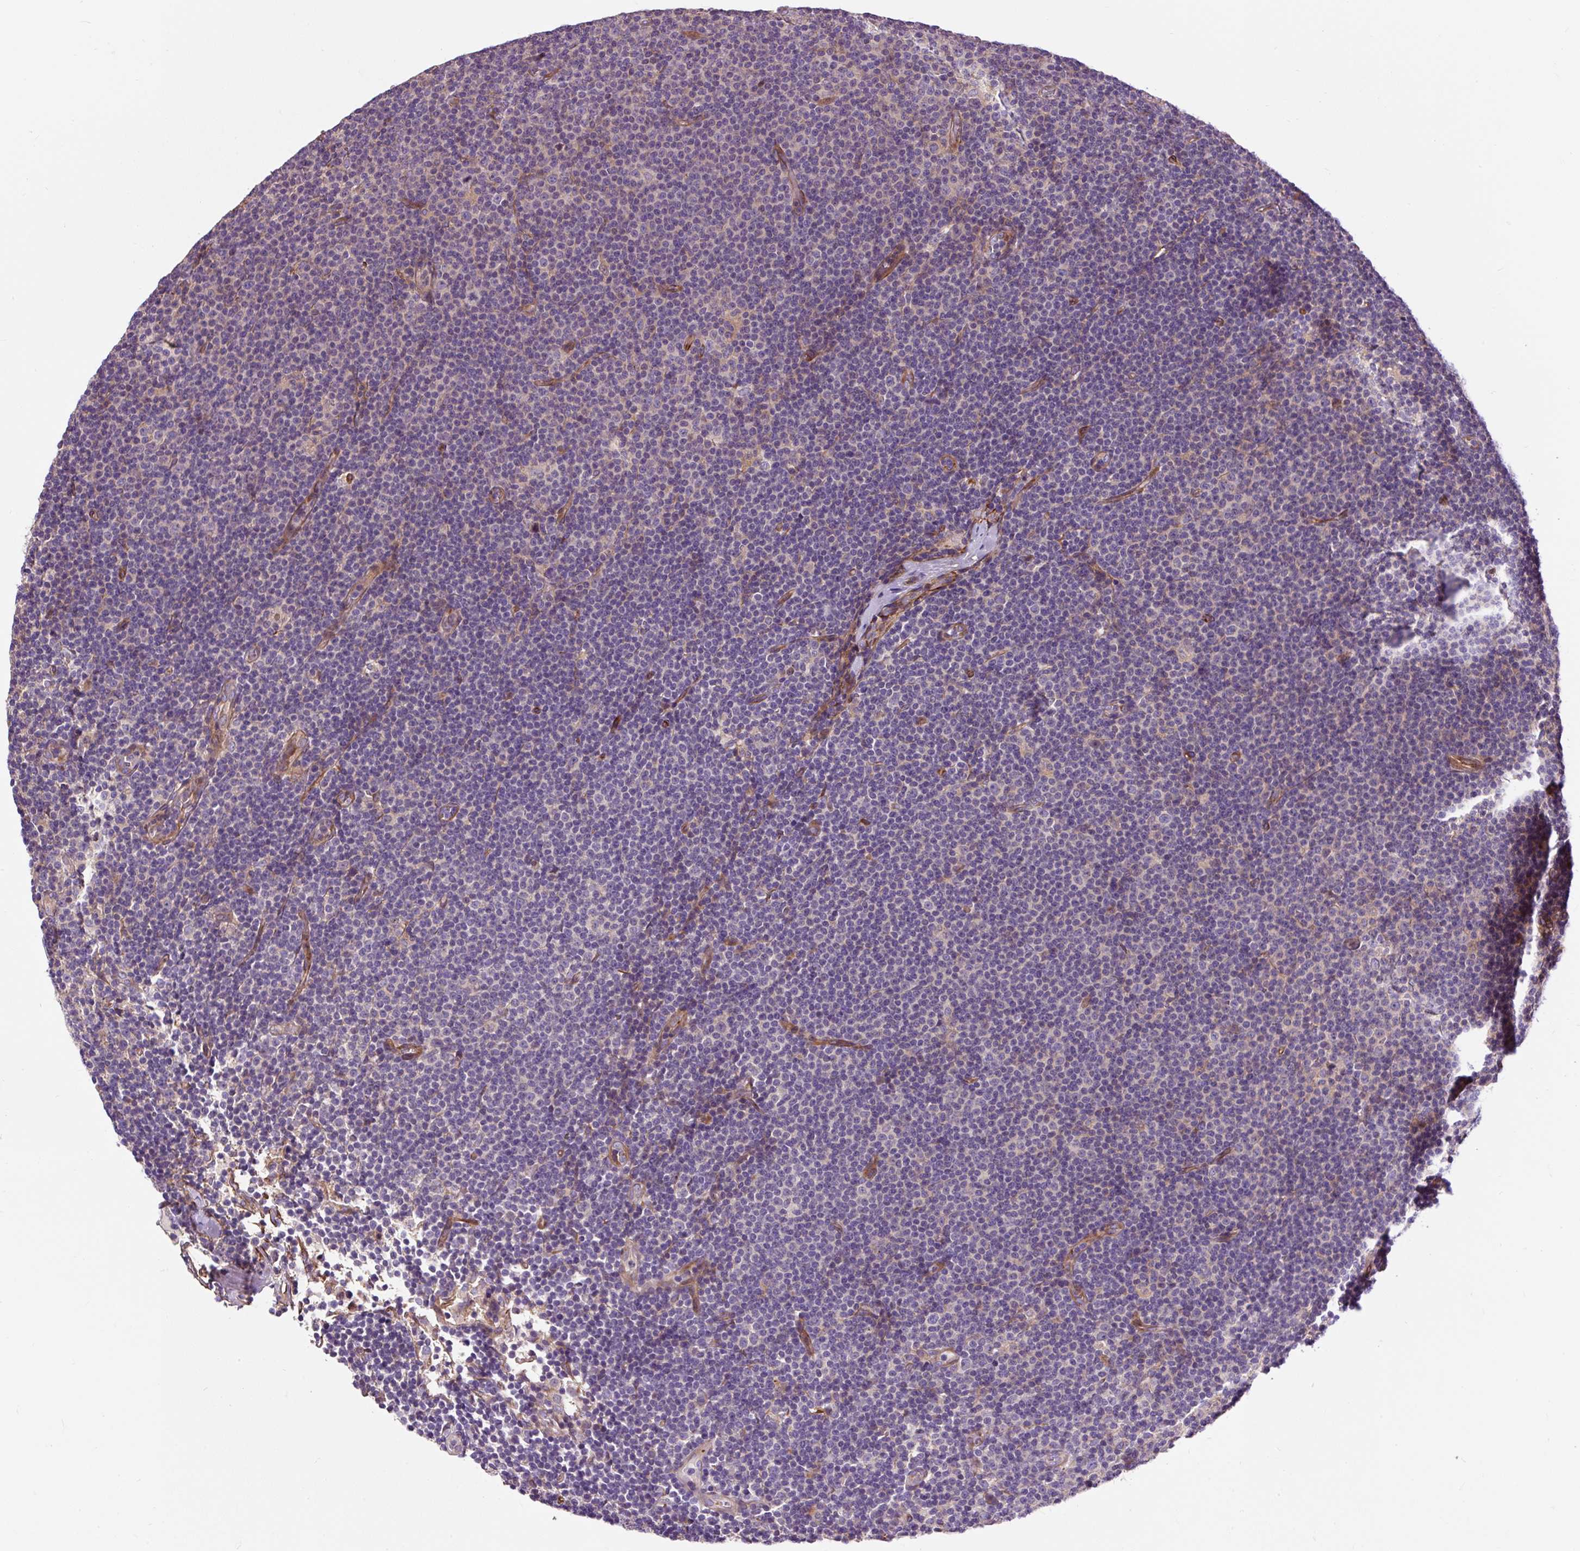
{"staining": {"intensity": "negative", "quantity": "none", "location": "none"}, "tissue": "lymphoma", "cell_type": "Tumor cells", "image_type": "cancer", "snomed": [{"axis": "morphology", "description": "Malignant lymphoma, non-Hodgkin's type, Low grade"}, {"axis": "topography", "description": "Lymph node"}], "caption": "Image shows no protein positivity in tumor cells of low-grade malignant lymphoma, non-Hodgkin's type tissue. (Immunohistochemistry, brightfield microscopy, high magnification).", "gene": "PCDHGB3", "patient": {"sex": "male", "age": 48}}